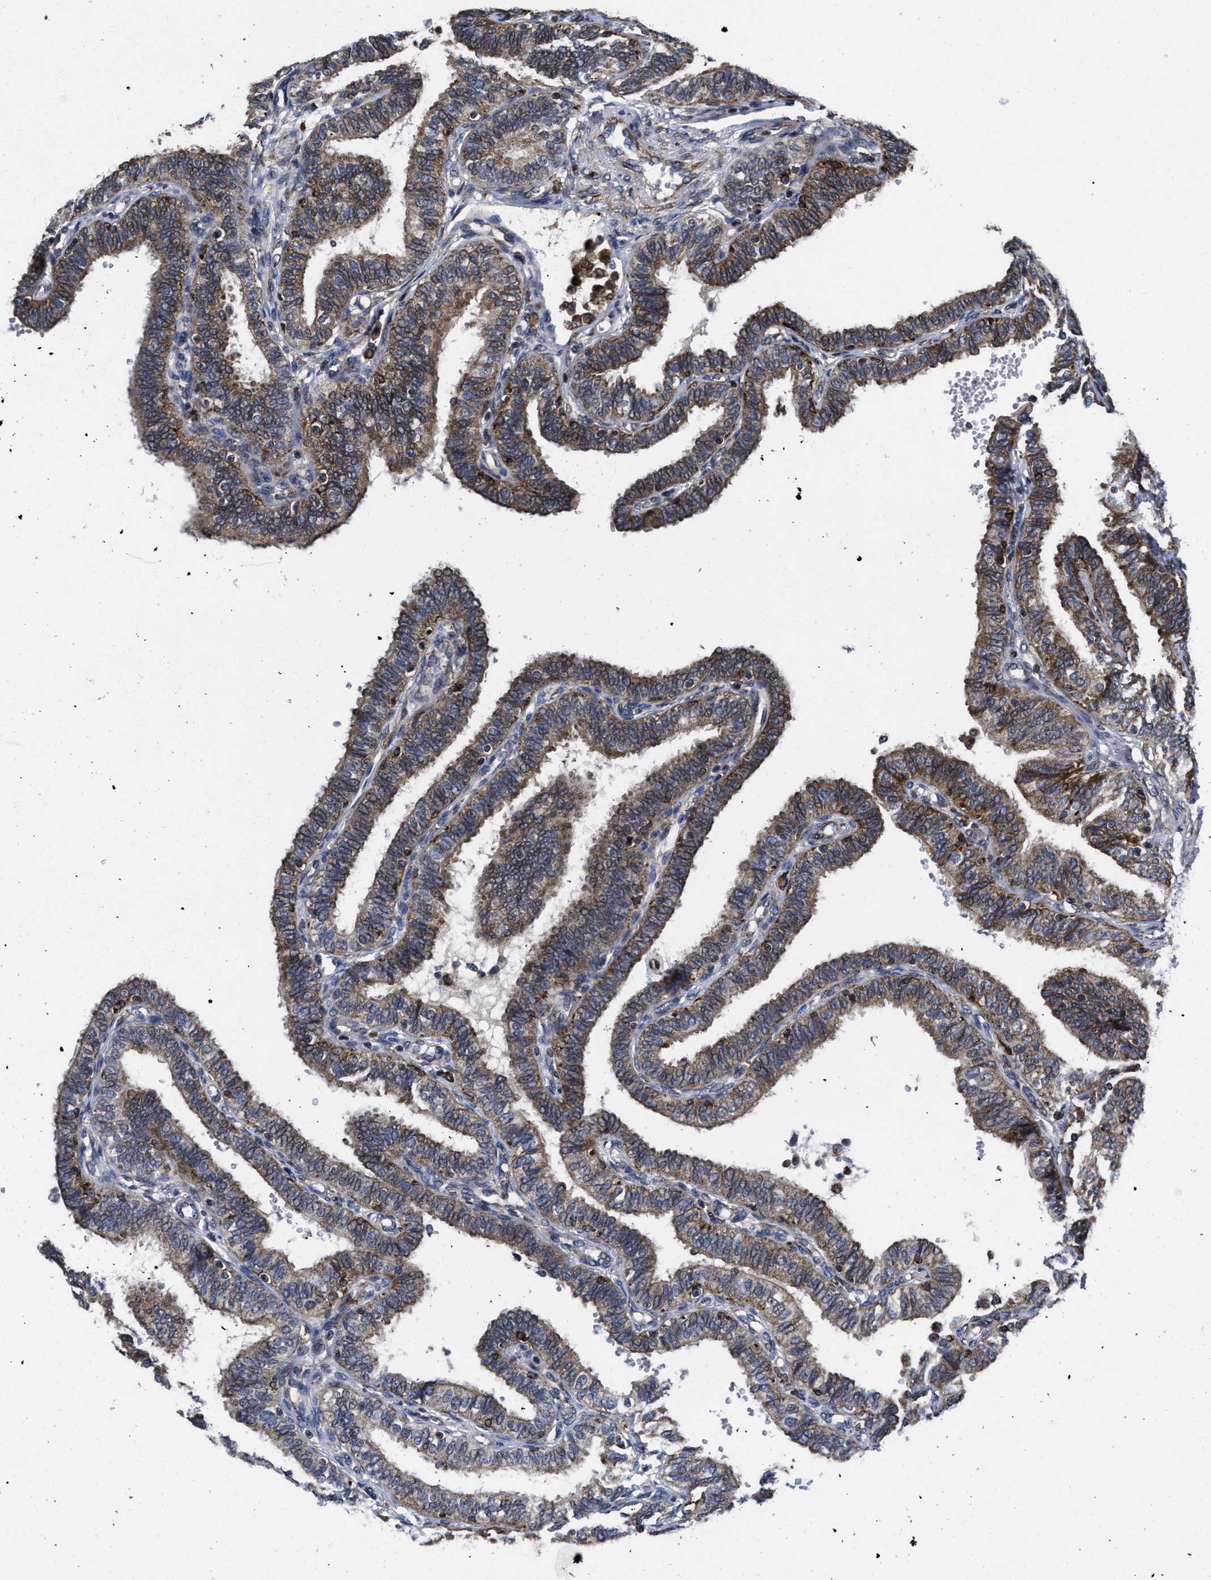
{"staining": {"intensity": "moderate", "quantity": ">75%", "location": "cytoplasmic/membranous"}, "tissue": "fallopian tube", "cell_type": "Glandular cells", "image_type": "normal", "snomed": [{"axis": "morphology", "description": "Normal tissue, NOS"}, {"axis": "topography", "description": "Fallopian tube"}, {"axis": "topography", "description": "Placenta"}], "caption": "Glandular cells demonstrate moderate cytoplasmic/membranous positivity in approximately >75% of cells in benign fallopian tube.", "gene": "MRPL50", "patient": {"sex": "female", "age": 34}}